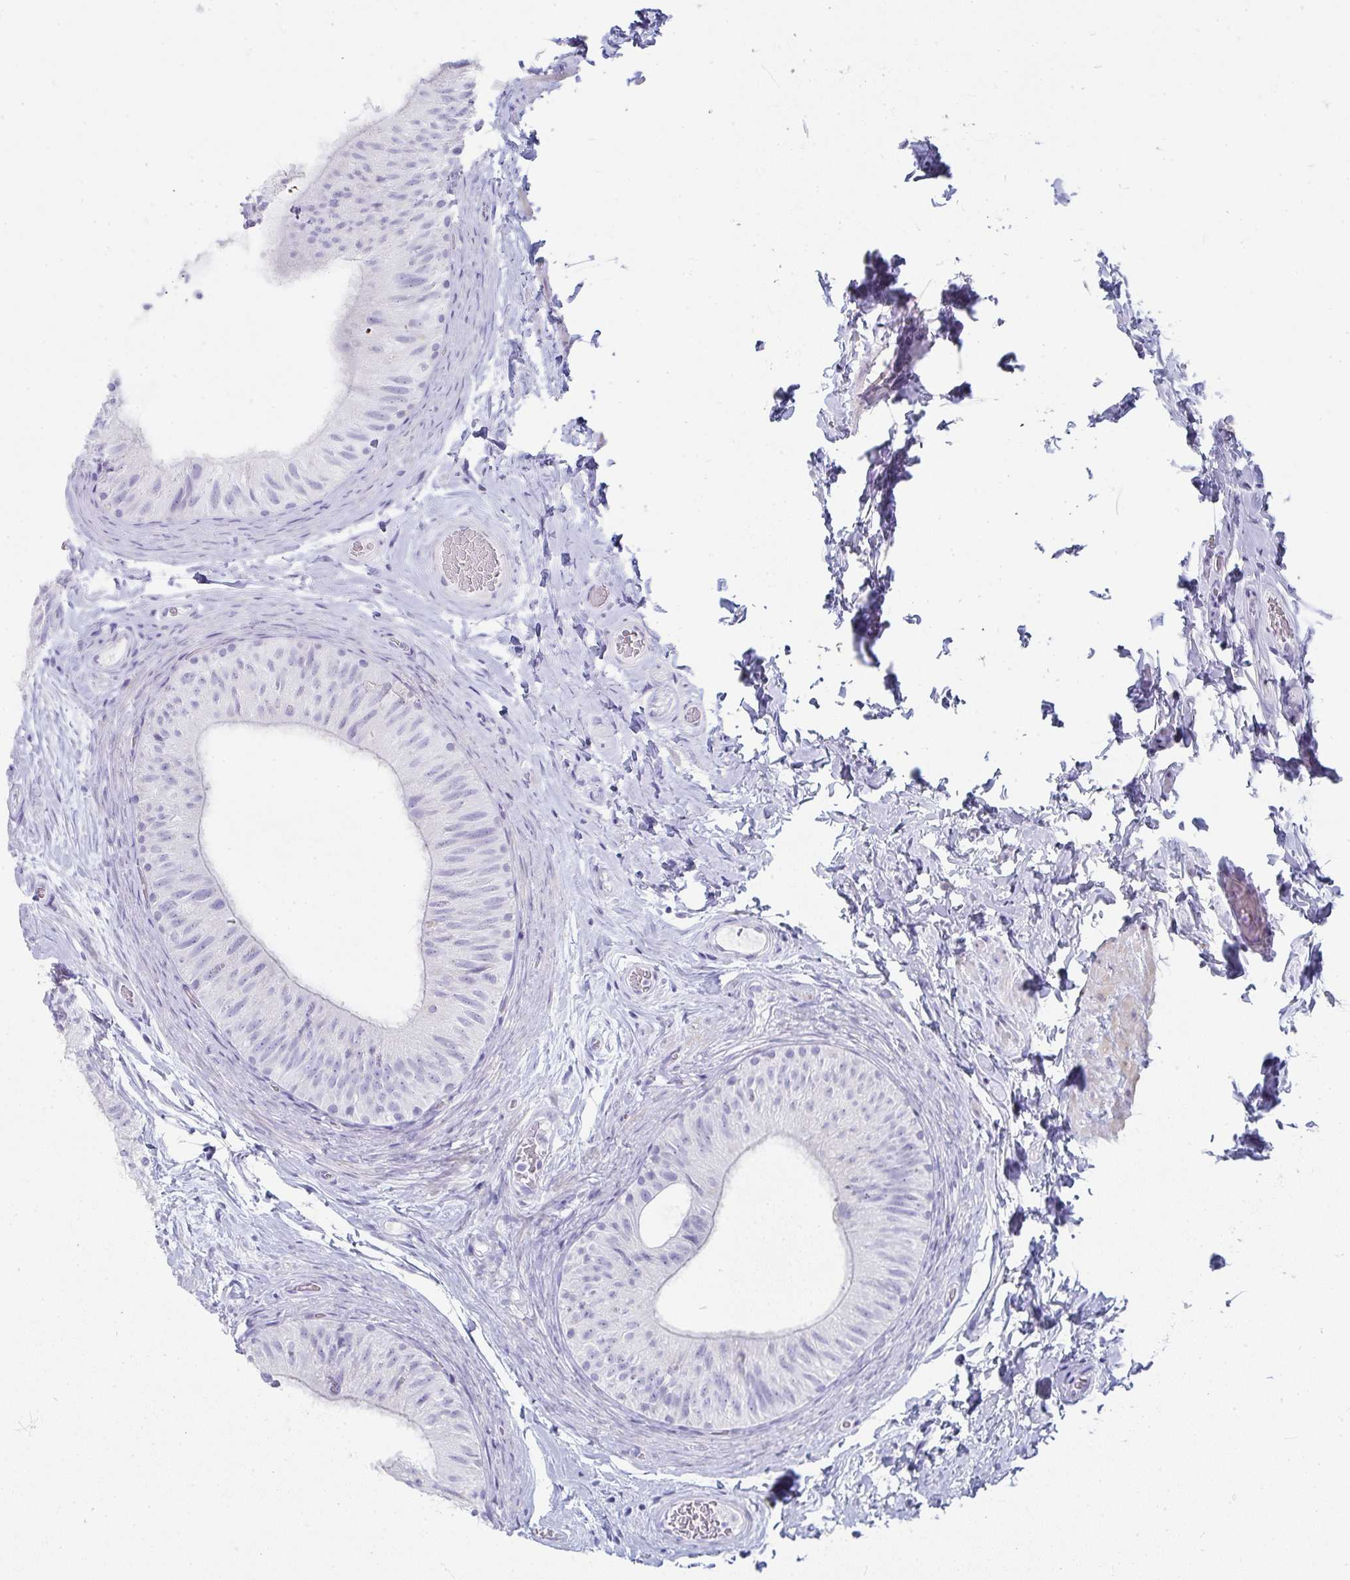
{"staining": {"intensity": "negative", "quantity": "none", "location": "none"}, "tissue": "epididymis", "cell_type": "Glandular cells", "image_type": "normal", "snomed": [{"axis": "morphology", "description": "Normal tissue, NOS"}, {"axis": "topography", "description": "Epididymis, spermatic cord, NOS"}, {"axis": "topography", "description": "Epididymis"}], "caption": "The immunohistochemistry (IHC) histopathology image has no significant expression in glandular cells of epididymis. (DAB IHC, high magnification).", "gene": "PRND", "patient": {"sex": "male", "age": 31}}